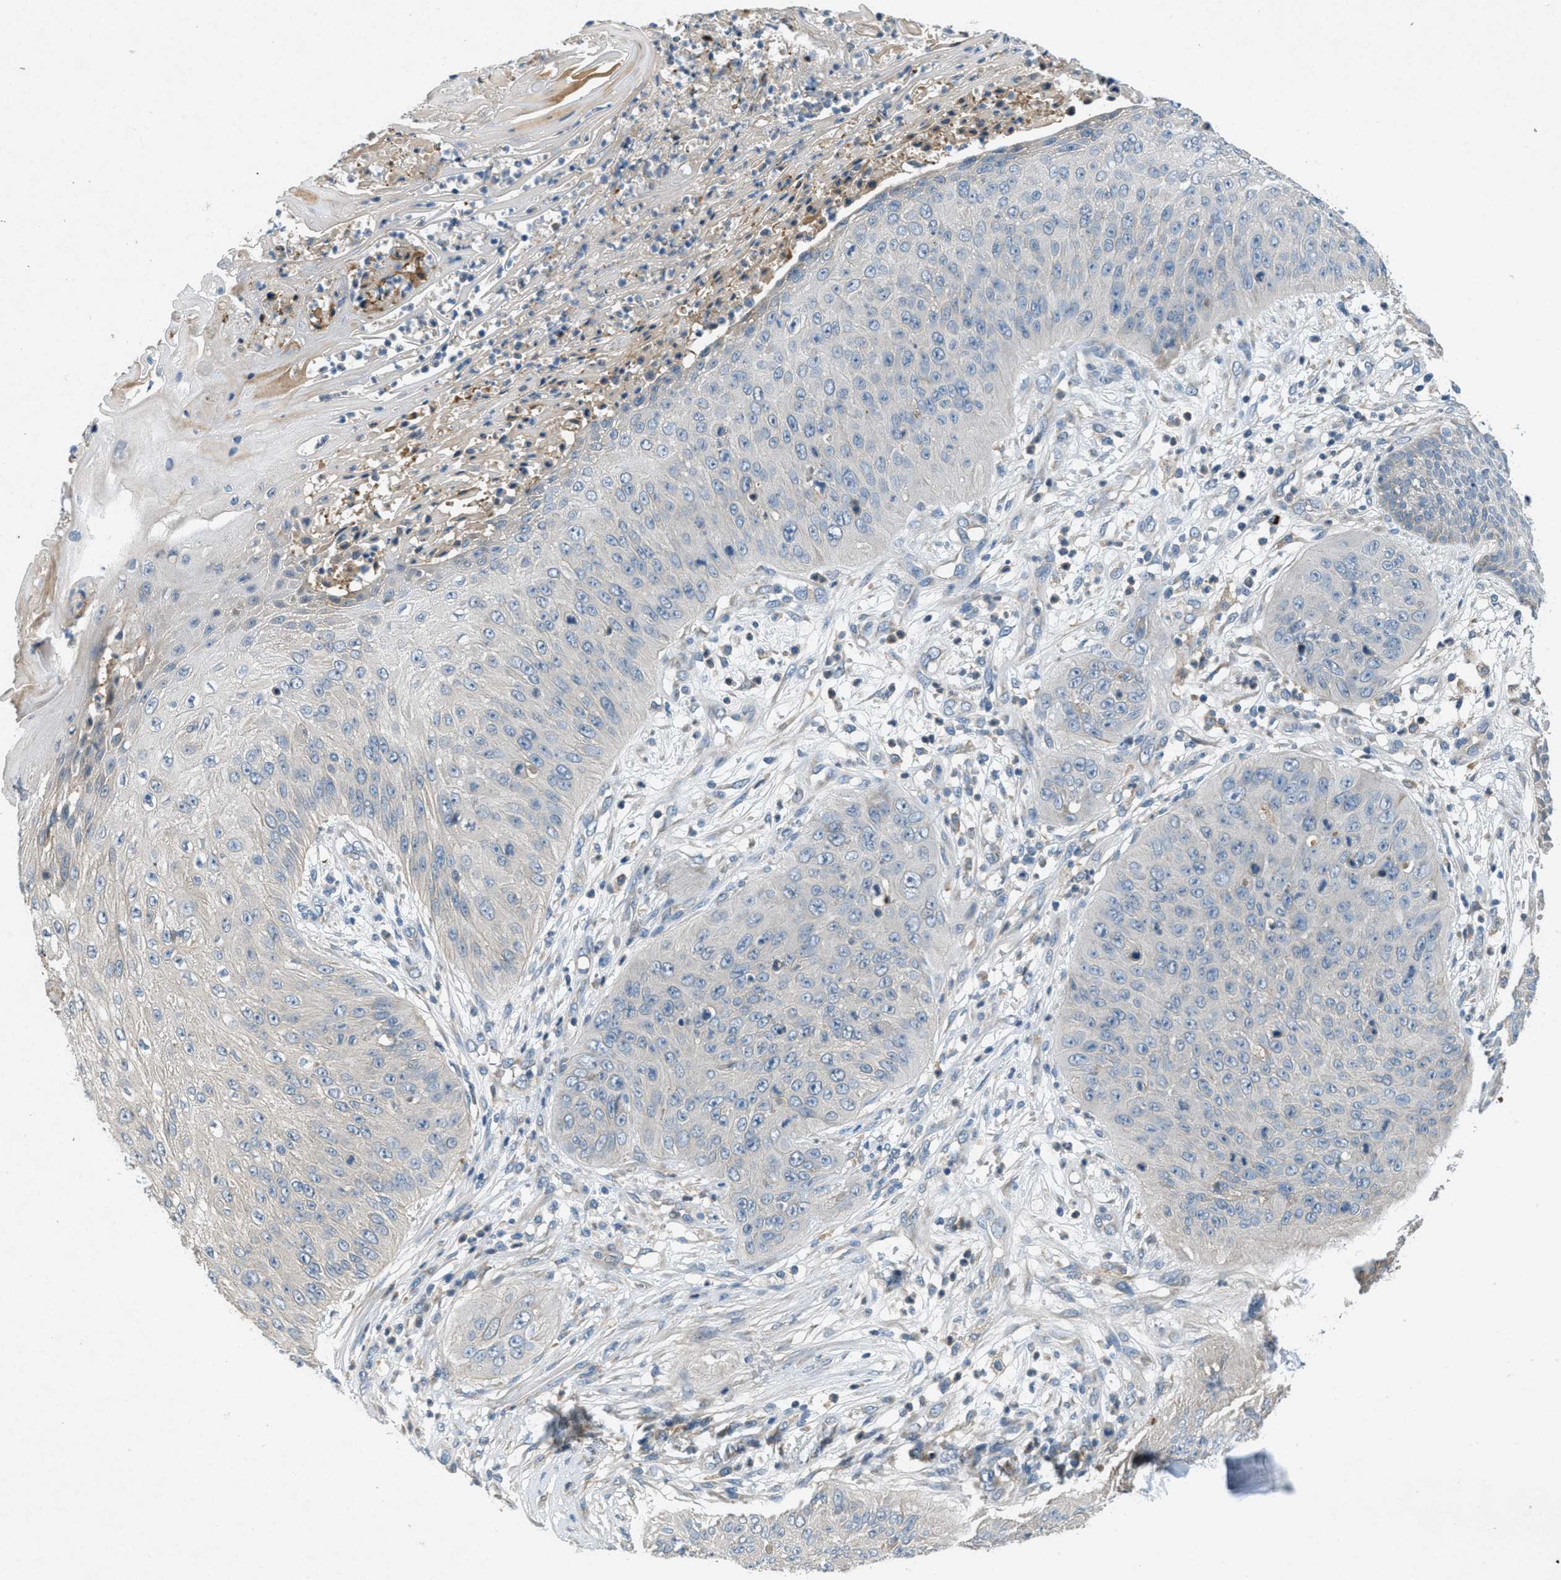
{"staining": {"intensity": "weak", "quantity": "<25%", "location": "cytoplasmic/membranous"}, "tissue": "skin cancer", "cell_type": "Tumor cells", "image_type": "cancer", "snomed": [{"axis": "morphology", "description": "Squamous cell carcinoma, NOS"}, {"axis": "topography", "description": "Skin"}], "caption": "Squamous cell carcinoma (skin) stained for a protein using immunohistochemistry displays no expression tumor cells.", "gene": "ADCY6", "patient": {"sex": "female", "age": 80}}